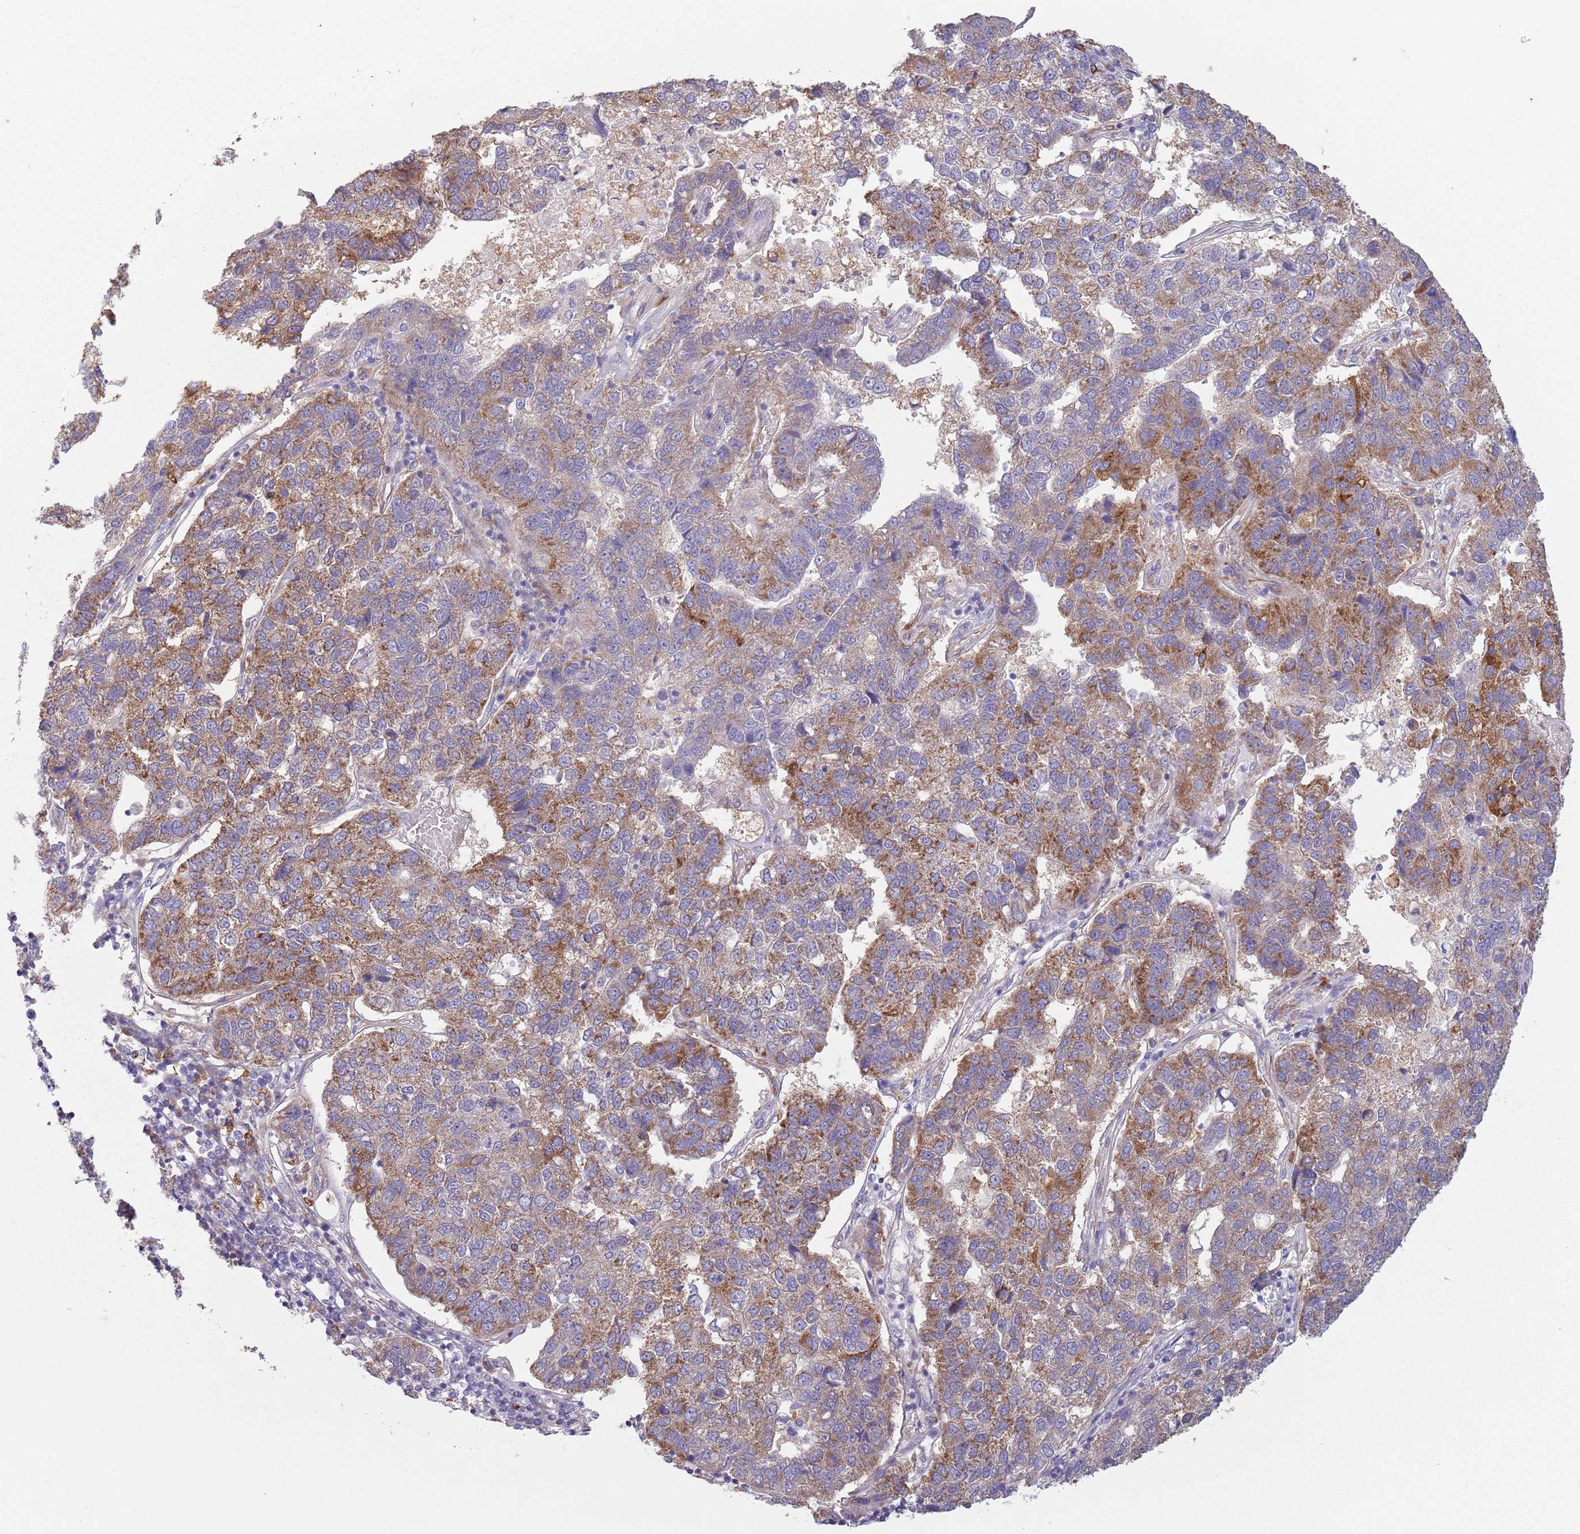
{"staining": {"intensity": "moderate", "quantity": ">75%", "location": "cytoplasmic/membranous"}, "tissue": "pancreatic cancer", "cell_type": "Tumor cells", "image_type": "cancer", "snomed": [{"axis": "morphology", "description": "Adenocarcinoma, NOS"}, {"axis": "topography", "description": "Pancreas"}], "caption": "IHC staining of pancreatic adenocarcinoma, which demonstrates medium levels of moderate cytoplasmic/membranous positivity in approximately >75% of tumor cells indicating moderate cytoplasmic/membranous protein staining. The staining was performed using DAB (brown) for protein detection and nuclei were counterstained in hematoxylin (blue).", "gene": "COQ5", "patient": {"sex": "female", "age": 61}}